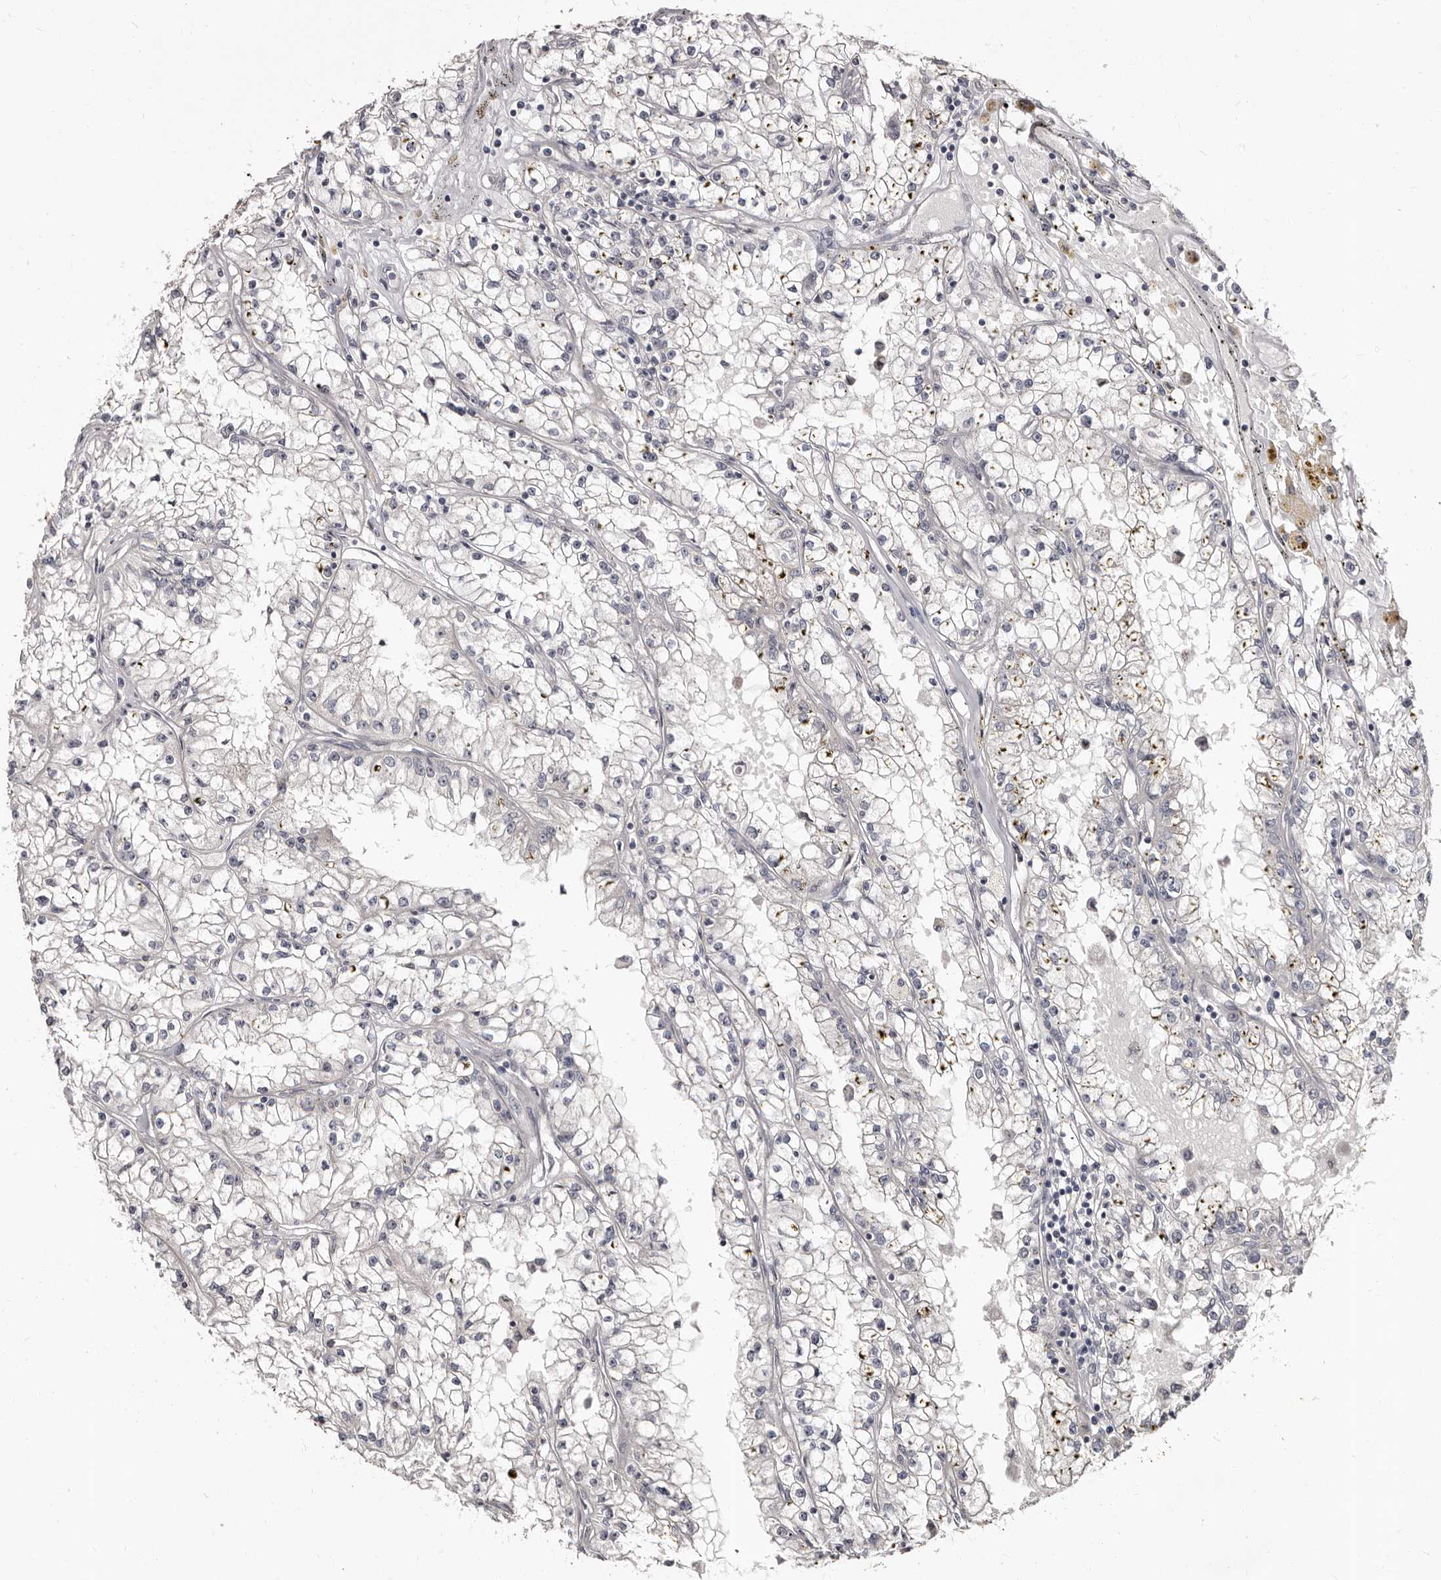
{"staining": {"intensity": "negative", "quantity": "none", "location": "none"}, "tissue": "renal cancer", "cell_type": "Tumor cells", "image_type": "cancer", "snomed": [{"axis": "morphology", "description": "Adenocarcinoma, NOS"}, {"axis": "topography", "description": "Kidney"}], "caption": "A high-resolution micrograph shows immunohistochemistry staining of renal cancer (adenocarcinoma), which reveals no significant expression in tumor cells.", "gene": "TBC1D22B", "patient": {"sex": "male", "age": 56}}